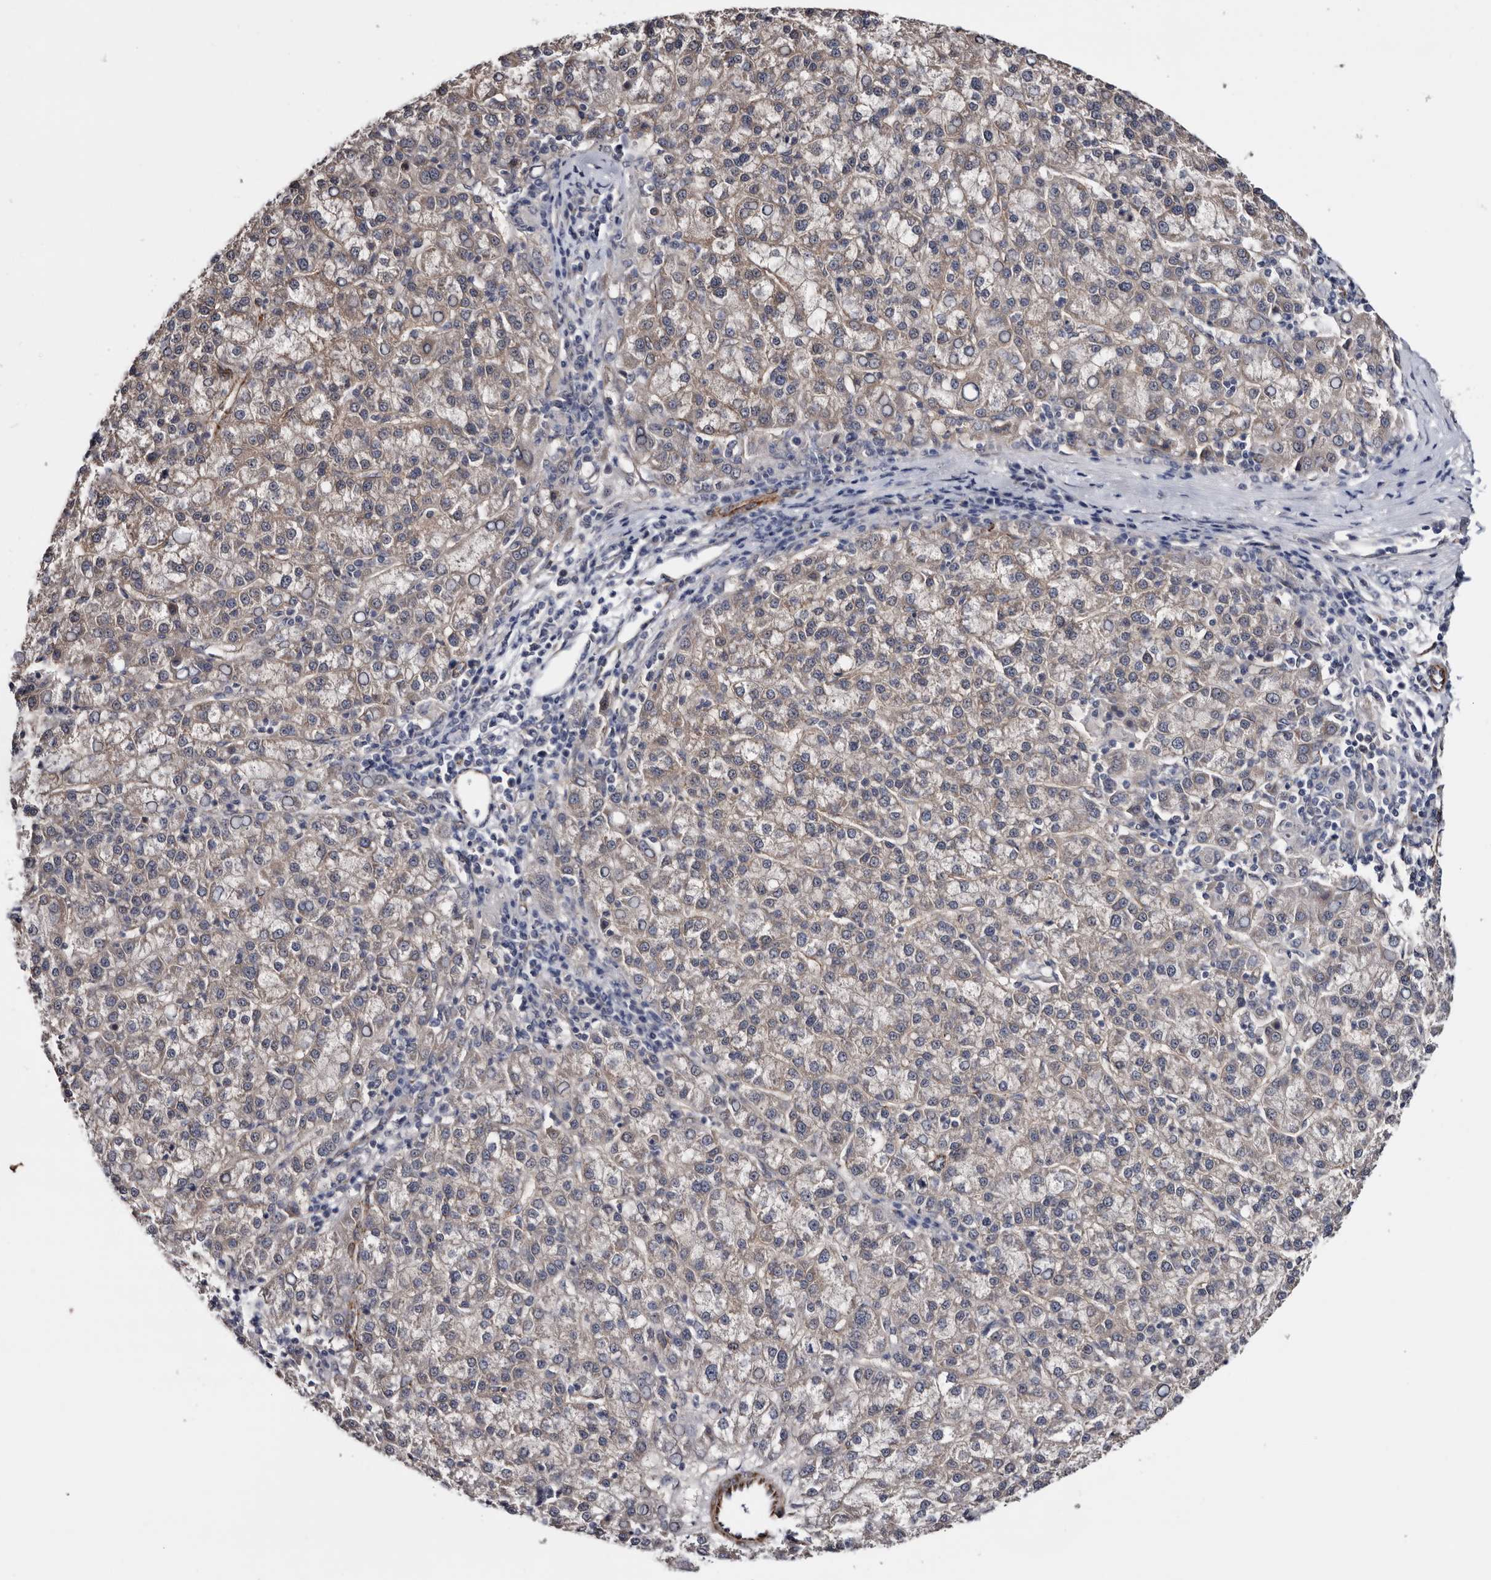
{"staining": {"intensity": "weak", "quantity": "<25%", "location": "cytoplasmic/membranous"}, "tissue": "liver cancer", "cell_type": "Tumor cells", "image_type": "cancer", "snomed": [{"axis": "morphology", "description": "Carcinoma, Hepatocellular, NOS"}, {"axis": "topography", "description": "Liver"}], "caption": "A micrograph of human liver cancer is negative for staining in tumor cells.", "gene": "ARMCX2", "patient": {"sex": "female", "age": 58}}